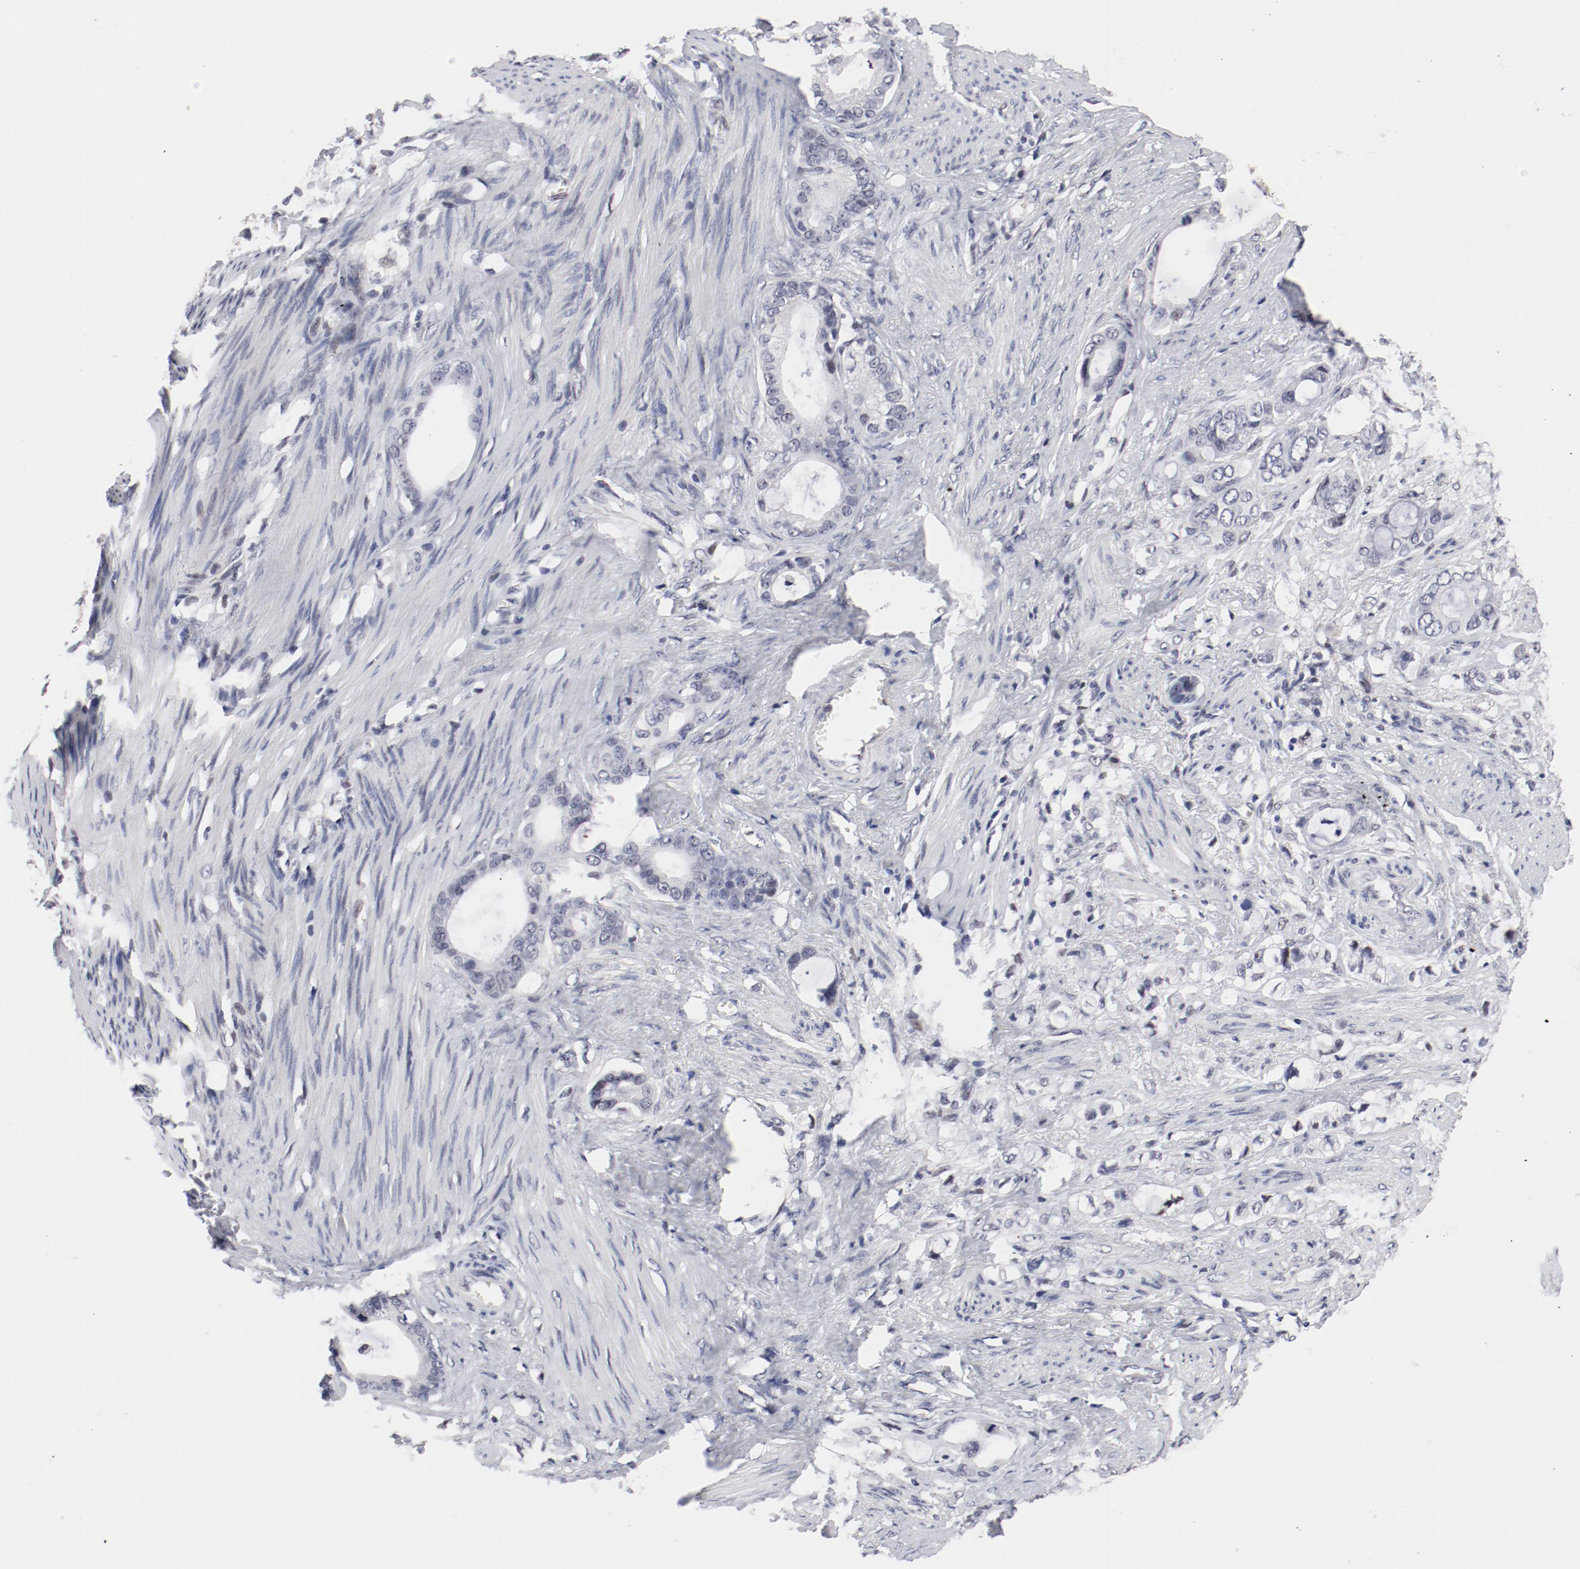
{"staining": {"intensity": "negative", "quantity": "none", "location": "none"}, "tissue": "stomach cancer", "cell_type": "Tumor cells", "image_type": "cancer", "snomed": [{"axis": "morphology", "description": "Adenocarcinoma, NOS"}, {"axis": "topography", "description": "Stomach"}], "caption": "The histopathology image reveals no significant positivity in tumor cells of stomach cancer. (DAB (3,3'-diaminobenzidine) IHC with hematoxylin counter stain).", "gene": "FSCB", "patient": {"sex": "female", "age": 75}}